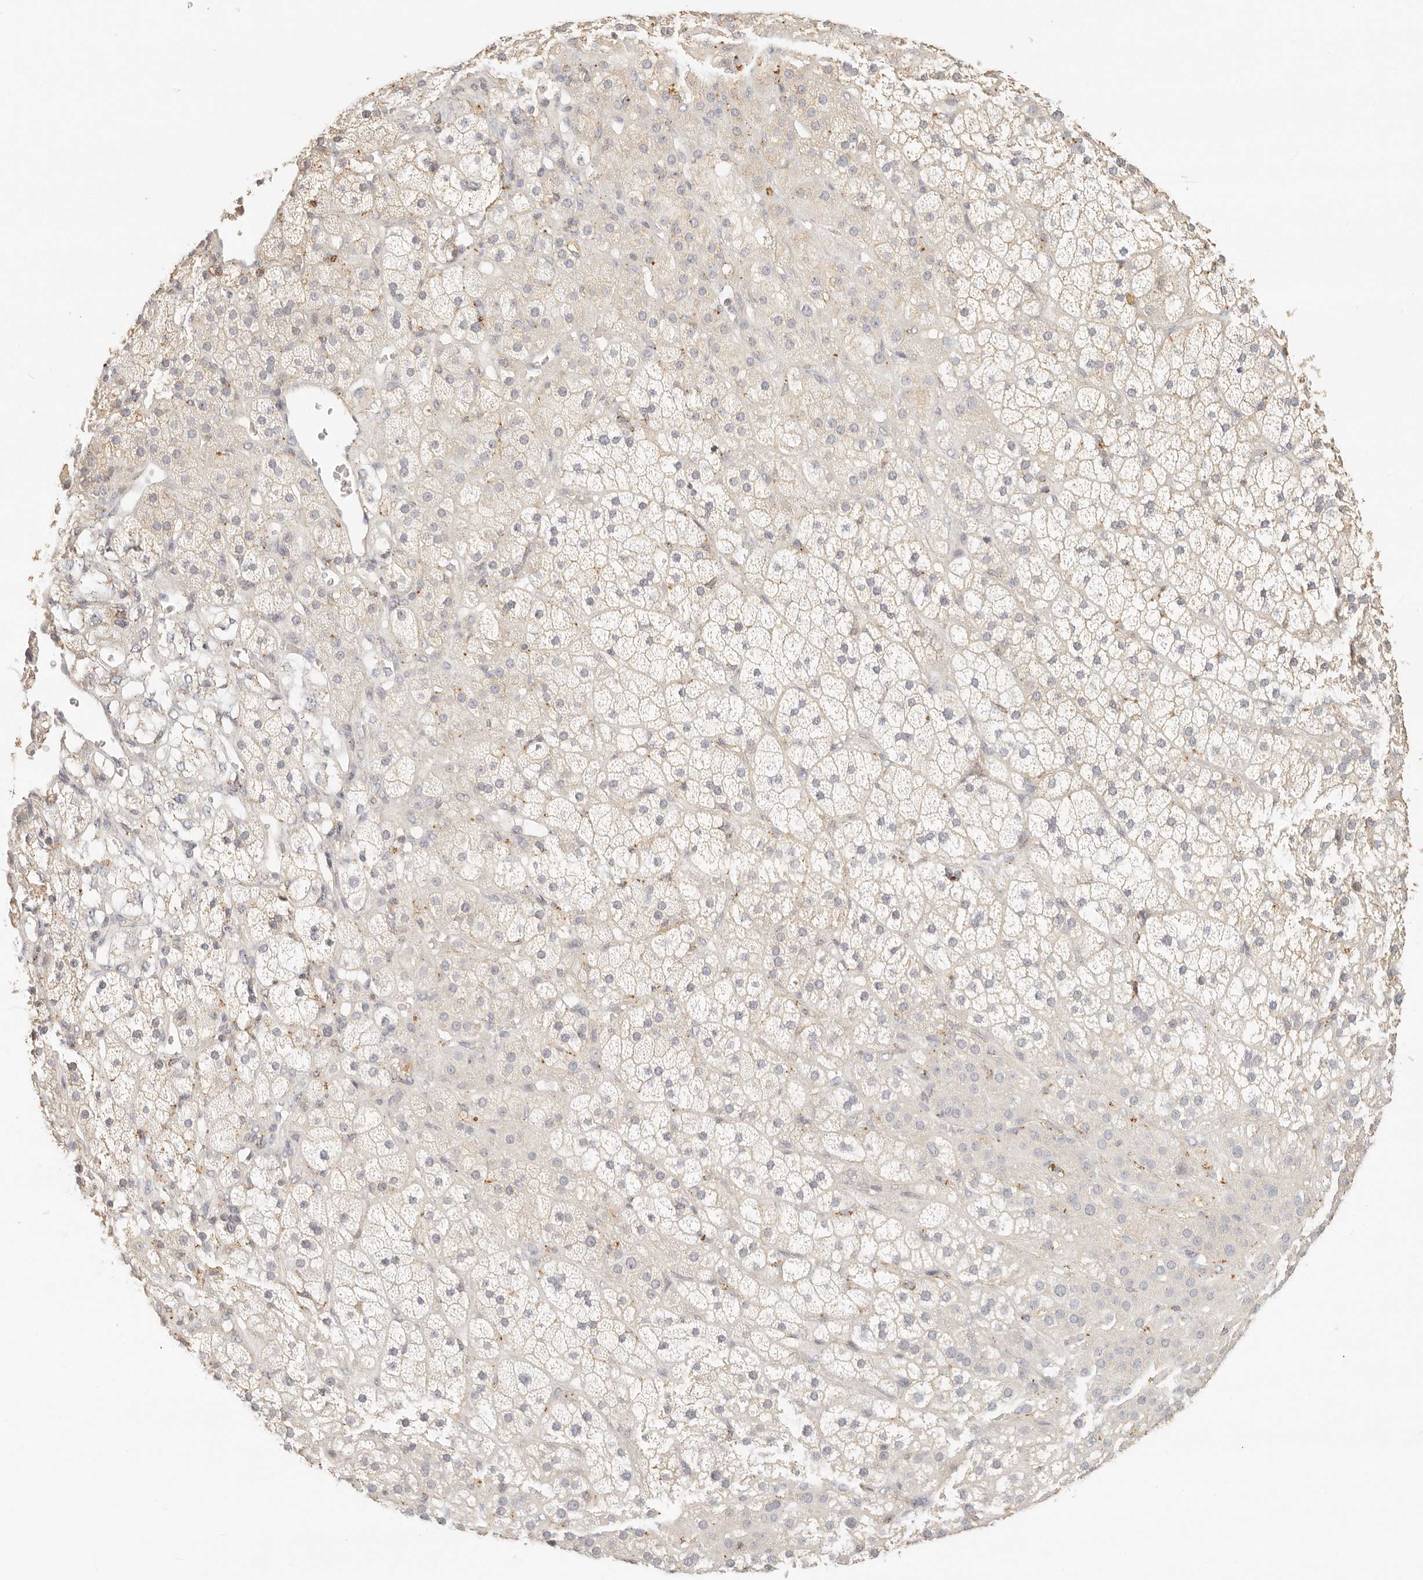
{"staining": {"intensity": "weak", "quantity": "<25%", "location": "cytoplasmic/membranous"}, "tissue": "adrenal gland", "cell_type": "Glandular cells", "image_type": "normal", "snomed": [{"axis": "morphology", "description": "Normal tissue, NOS"}, {"axis": "topography", "description": "Adrenal gland"}], "caption": "This is an immunohistochemistry (IHC) image of normal human adrenal gland. There is no staining in glandular cells.", "gene": "CNMD", "patient": {"sex": "male", "age": 57}}